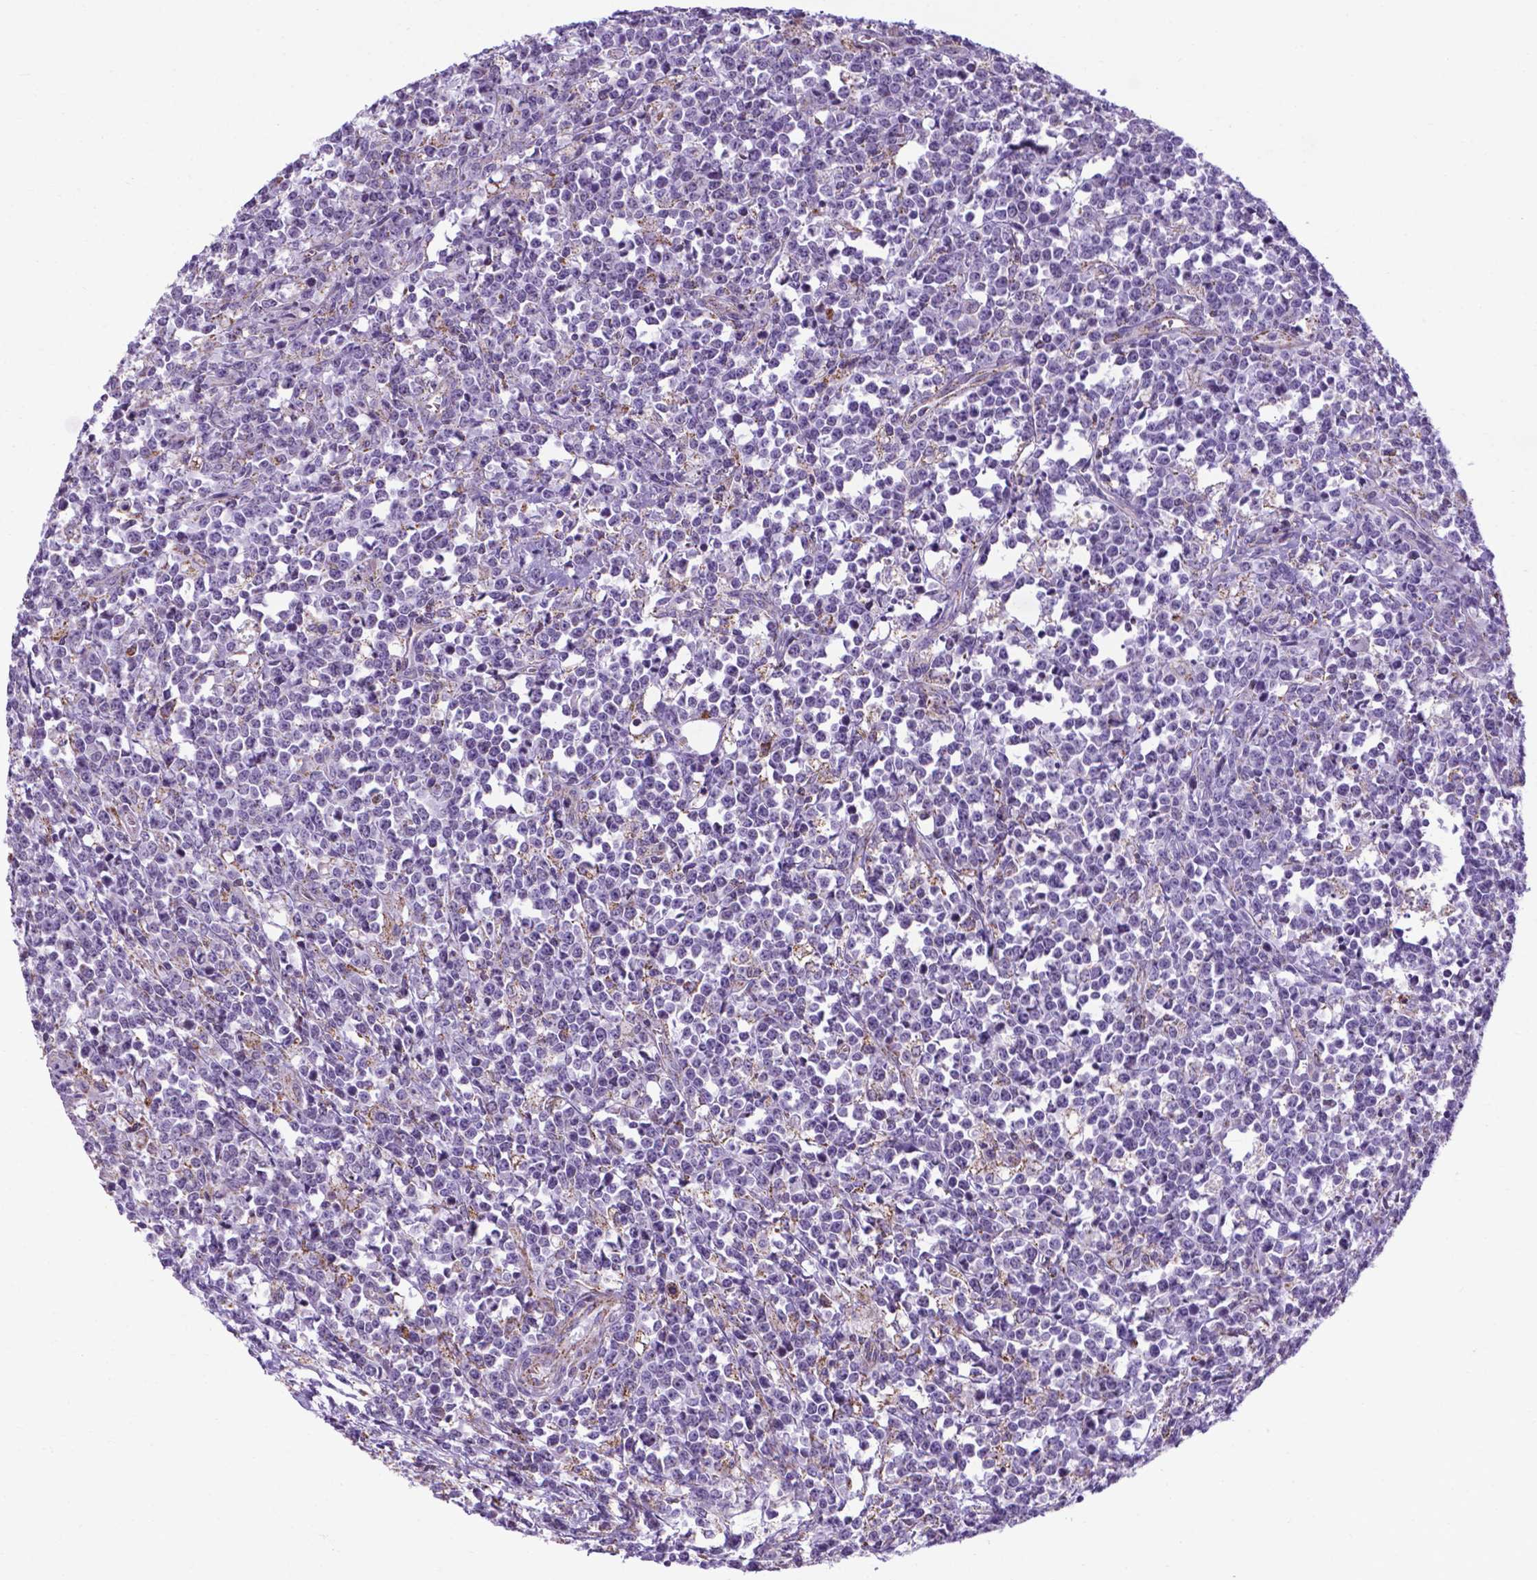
{"staining": {"intensity": "negative", "quantity": "none", "location": "none"}, "tissue": "lymphoma", "cell_type": "Tumor cells", "image_type": "cancer", "snomed": [{"axis": "morphology", "description": "Malignant lymphoma, non-Hodgkin's type, High grade"}, {"axis": "topography", "description": "Small intestine"}], "caption": "Immunohistochemistry (IHC) image of human lymphoma stained for a protein (brown), which exhibits no positivity in tumor cells.", "gene": "POU3F3", "patient": {"sex": "female", "age": 56}}